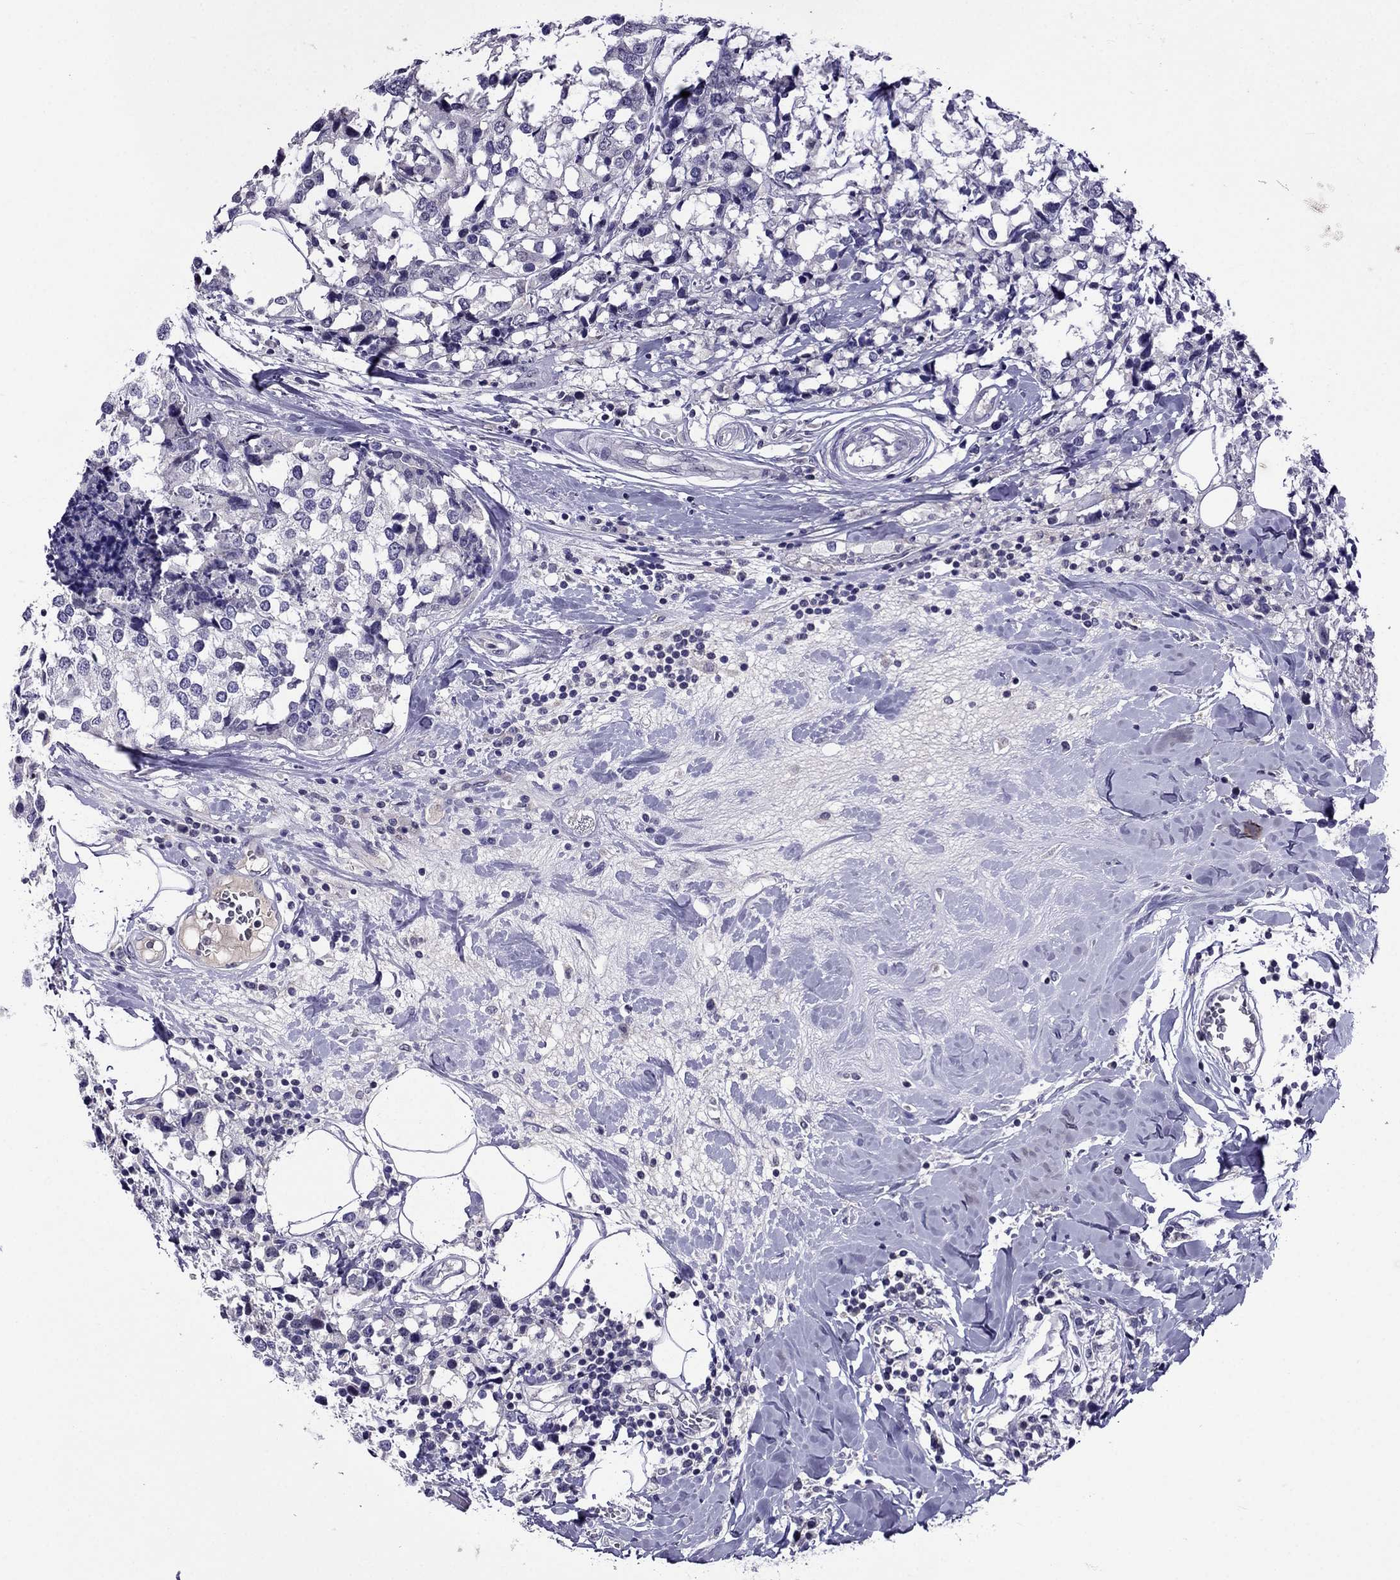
{"staining": {"intensity": "negative", "quantity": "none", "location": "none"}, "tissue": "breast cancer", "cell_type": "Tumor cells", "image_type": "cancer", "snomed": [{"axis": "morphology", "description": "Lobular carcinoma"}, {"axis": "topography", "description": "Breast"}], "caption": "Tumor cells show no significant expression in breast cancer (lobular carcinoma).", "gene": "SPTBN4", "patient": {"sex": "female", "age": 59}}